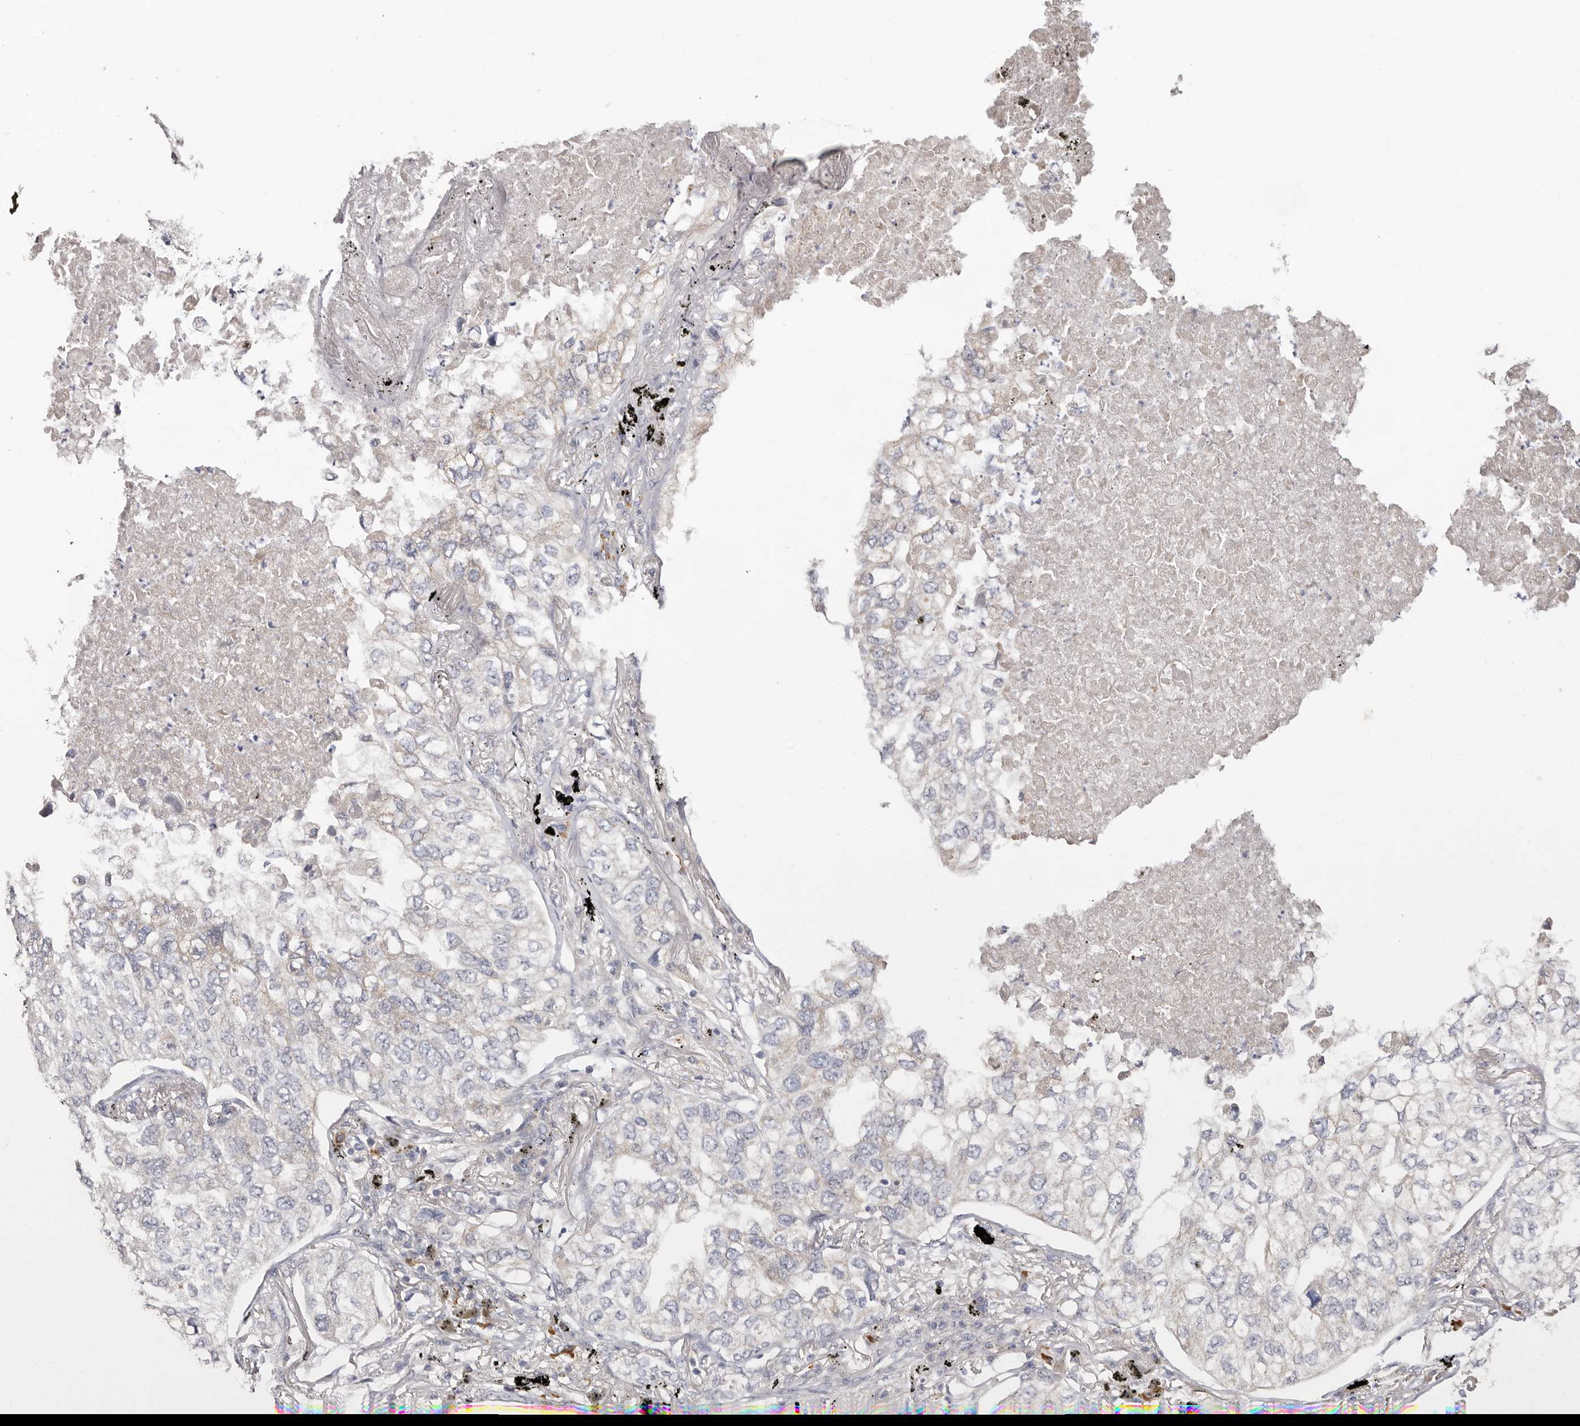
{"staining": {"intensity": "negative", "quantity": "none", "location": "none"}, "tissue": "lung cancer", "cell_type": "Tumor cells", "image_type": "cancer", "snomed": [{"axis": "morphology", "description": "Adenocarcinoma, NOS"}, {"axis": "topography", "description": "Lung"}], "caption": "Histopathology image shows no significant protein staining in tumor cells of lung cancer (adenocarcinoma). Brightfield microscopy of IHC stained with DAB (3,3'-diaminobenzidine) (brown) and hematoxylin (blue), captured at high magnification.", "gene": "SPTA1", "patient": {"sex": "male", "age": 65}}